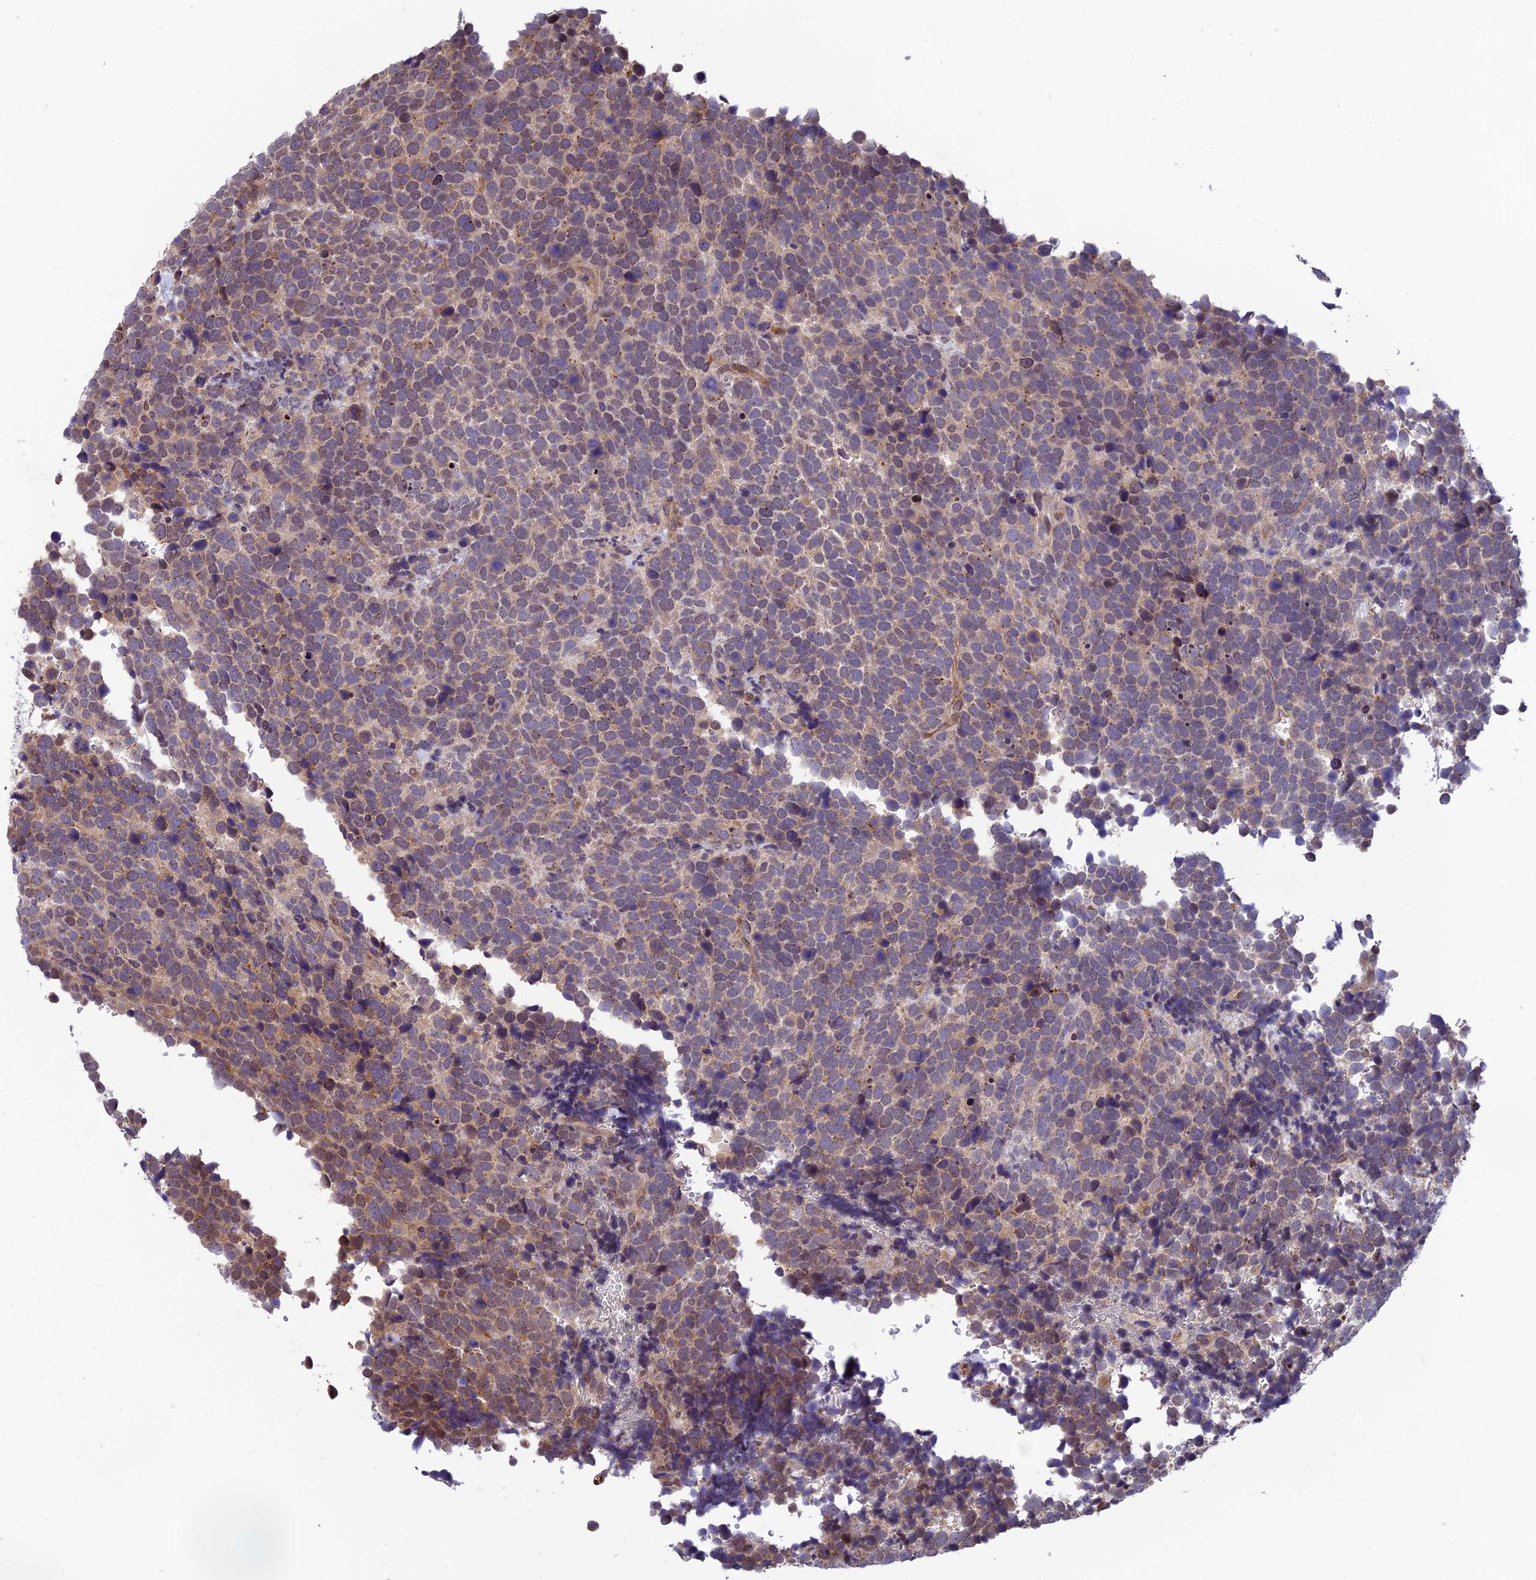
{"staining": {"intensity": "weak", "quantity": "<25%", "location": "cytoplasmic/membranous"}, "tissue": "urothelial cancer", "cell_type": "Tumor cells", "image_type": "cancer", "snomed": [{"axis": "morphology", "description": "Urothelial carcinoma, High grade"}, {"axis": "topography", "description": "Urinary bladder"}], "caption": "Immunohistochemistry (IHC) image of urothelial carcinoma (high-grade) stained for a protein (brown), which displays no positivity in tumor cells.", "gene": "SMIM7", "patient": {"sex": "female", "age": 82}}